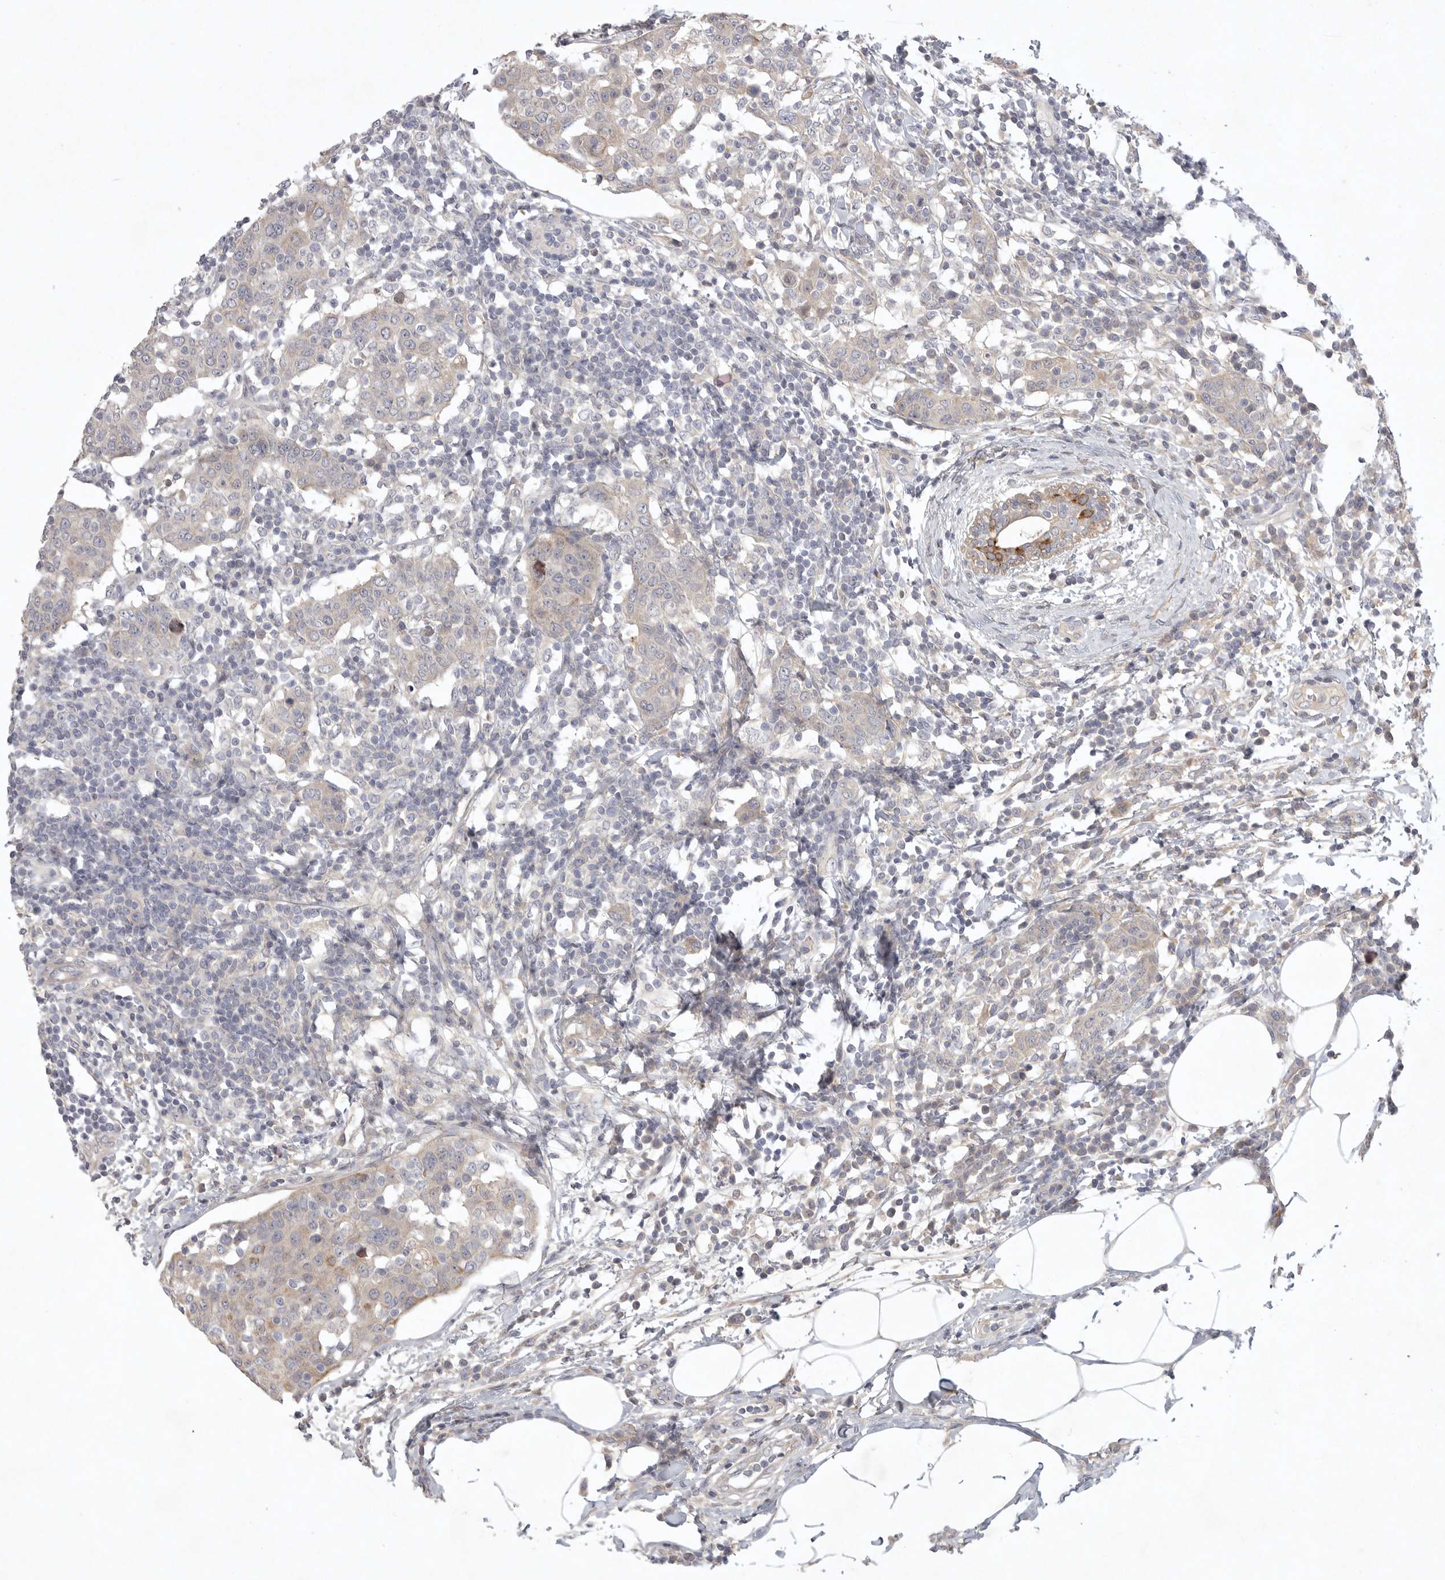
{"staining": {"intensity": "moderate", "quantity": "<25%", "location": "cytoplasmic/membranous"}, "tissue": "breast cancer", "cell_type": "Tumor cells", "image_type": "cancer", "snomed": [{"axis": "morphology", "description": "Normal tissue, NOS"}, {"axis": "morphology", "description": "Duct carcinoma"}, {"axis": "topography", "description": "Breast"}], "caption": "This micrograph displays breast cancer (intraductal carcinoma) stained with immunohistochemistry (IHC) to label a protein in brown. The cytoplasmic/membranous of tumor cells show moderate positivity for the protein. Nuclei are counter-stained blue.", "gene": "BZW2", "patient": {"sex": "female", "age": 37}}